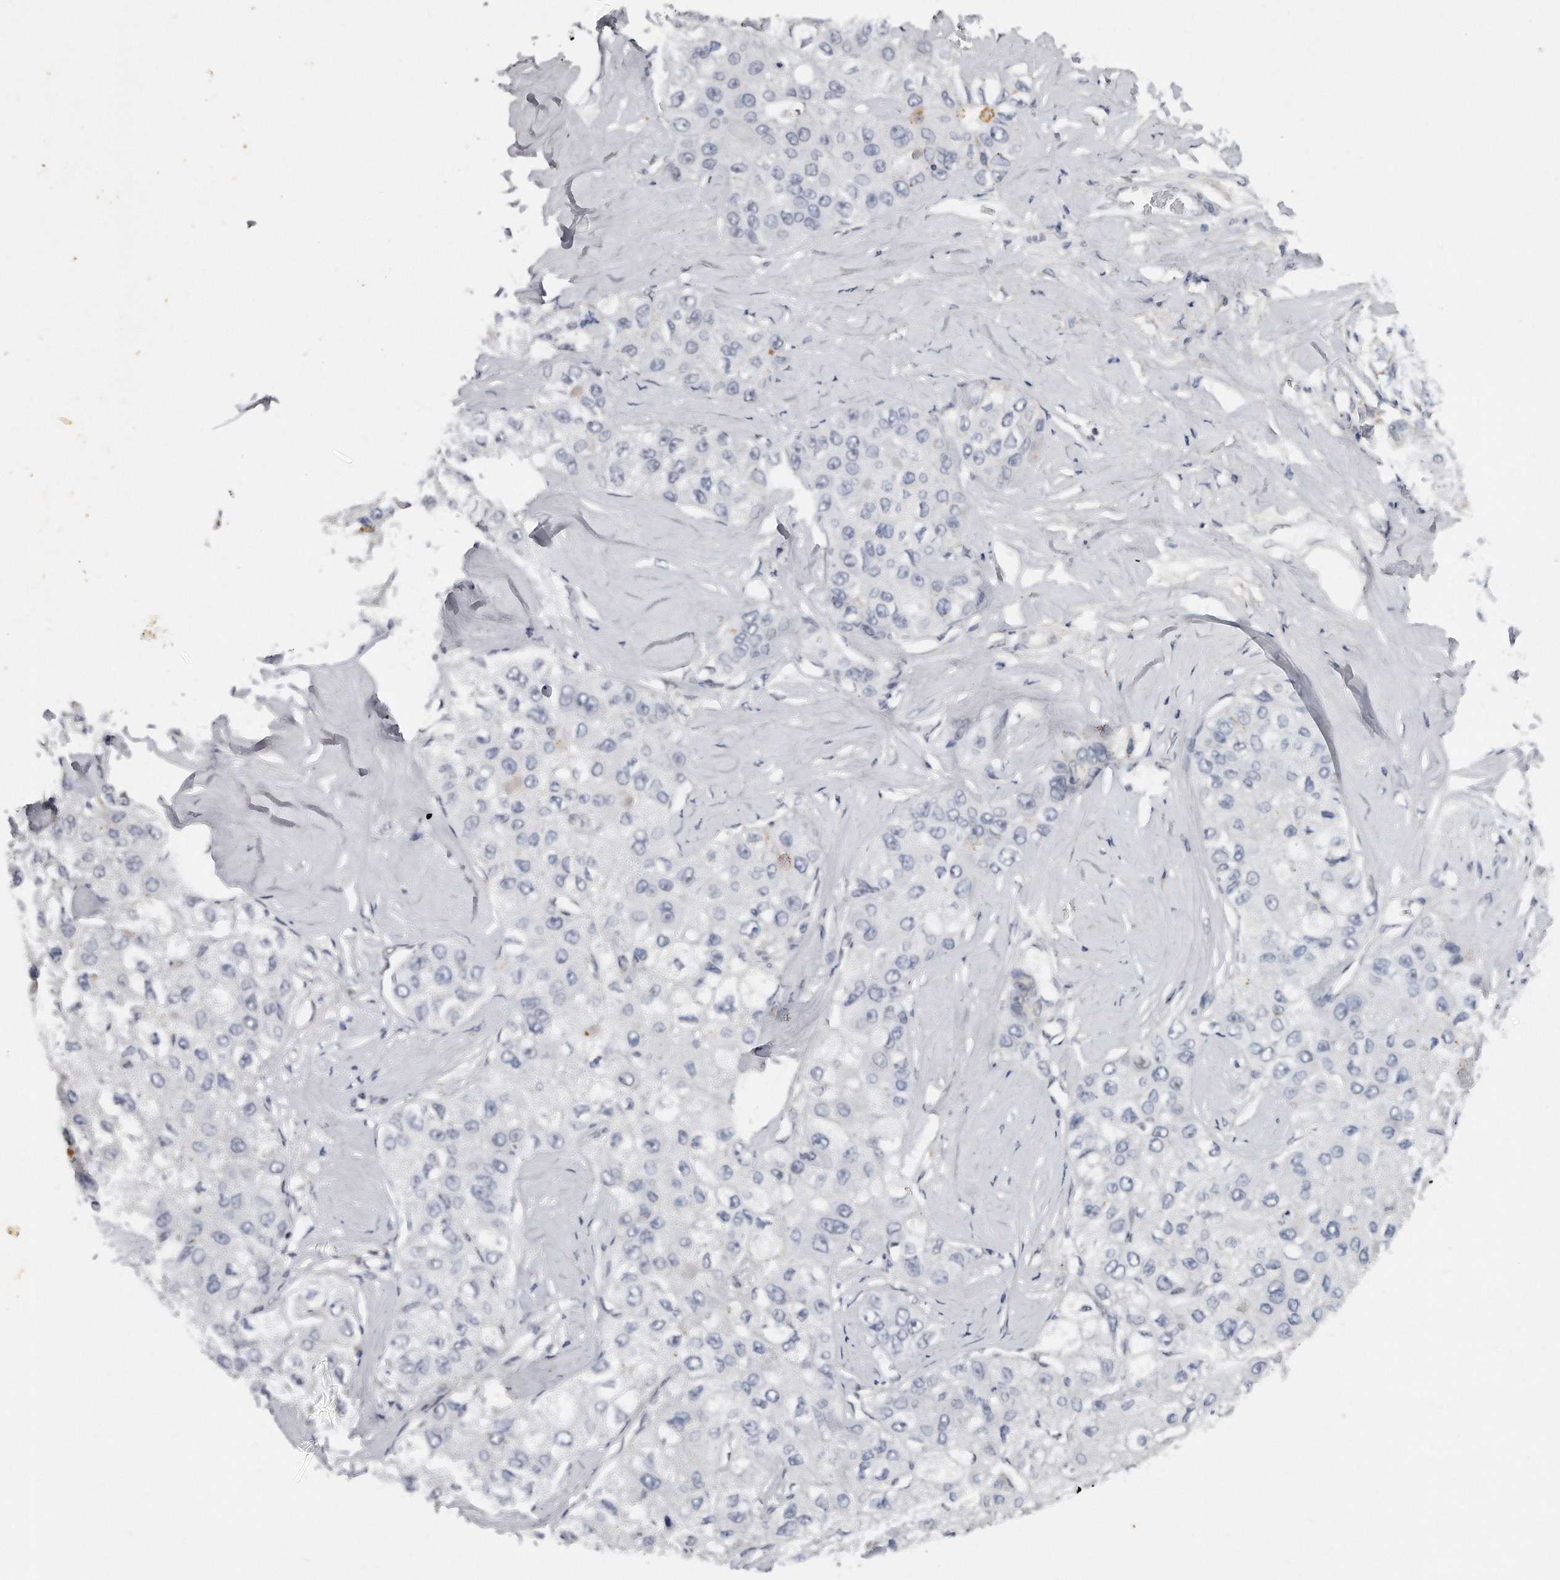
{"staining": {"intensity": "negative", "quantity": "none", "location": "none"}, "tissue": "liver cancer", "cell_type": "Tumor cells", "image_type": "cancer", "snomed": [{"axis": "morphology", "description": "Carcinoma, Hepatocellular, NOS"}, {"axis": "topography", "description": "Liver"}], "caption": "Immunohistochemistry (IHC) micrograph of neoplastic tissue: liver cancer stained with DAB displays no significant protein staining in tumor cells.", "gene": "CTBP2", "patient": {"sex": "male", "age": 80}}